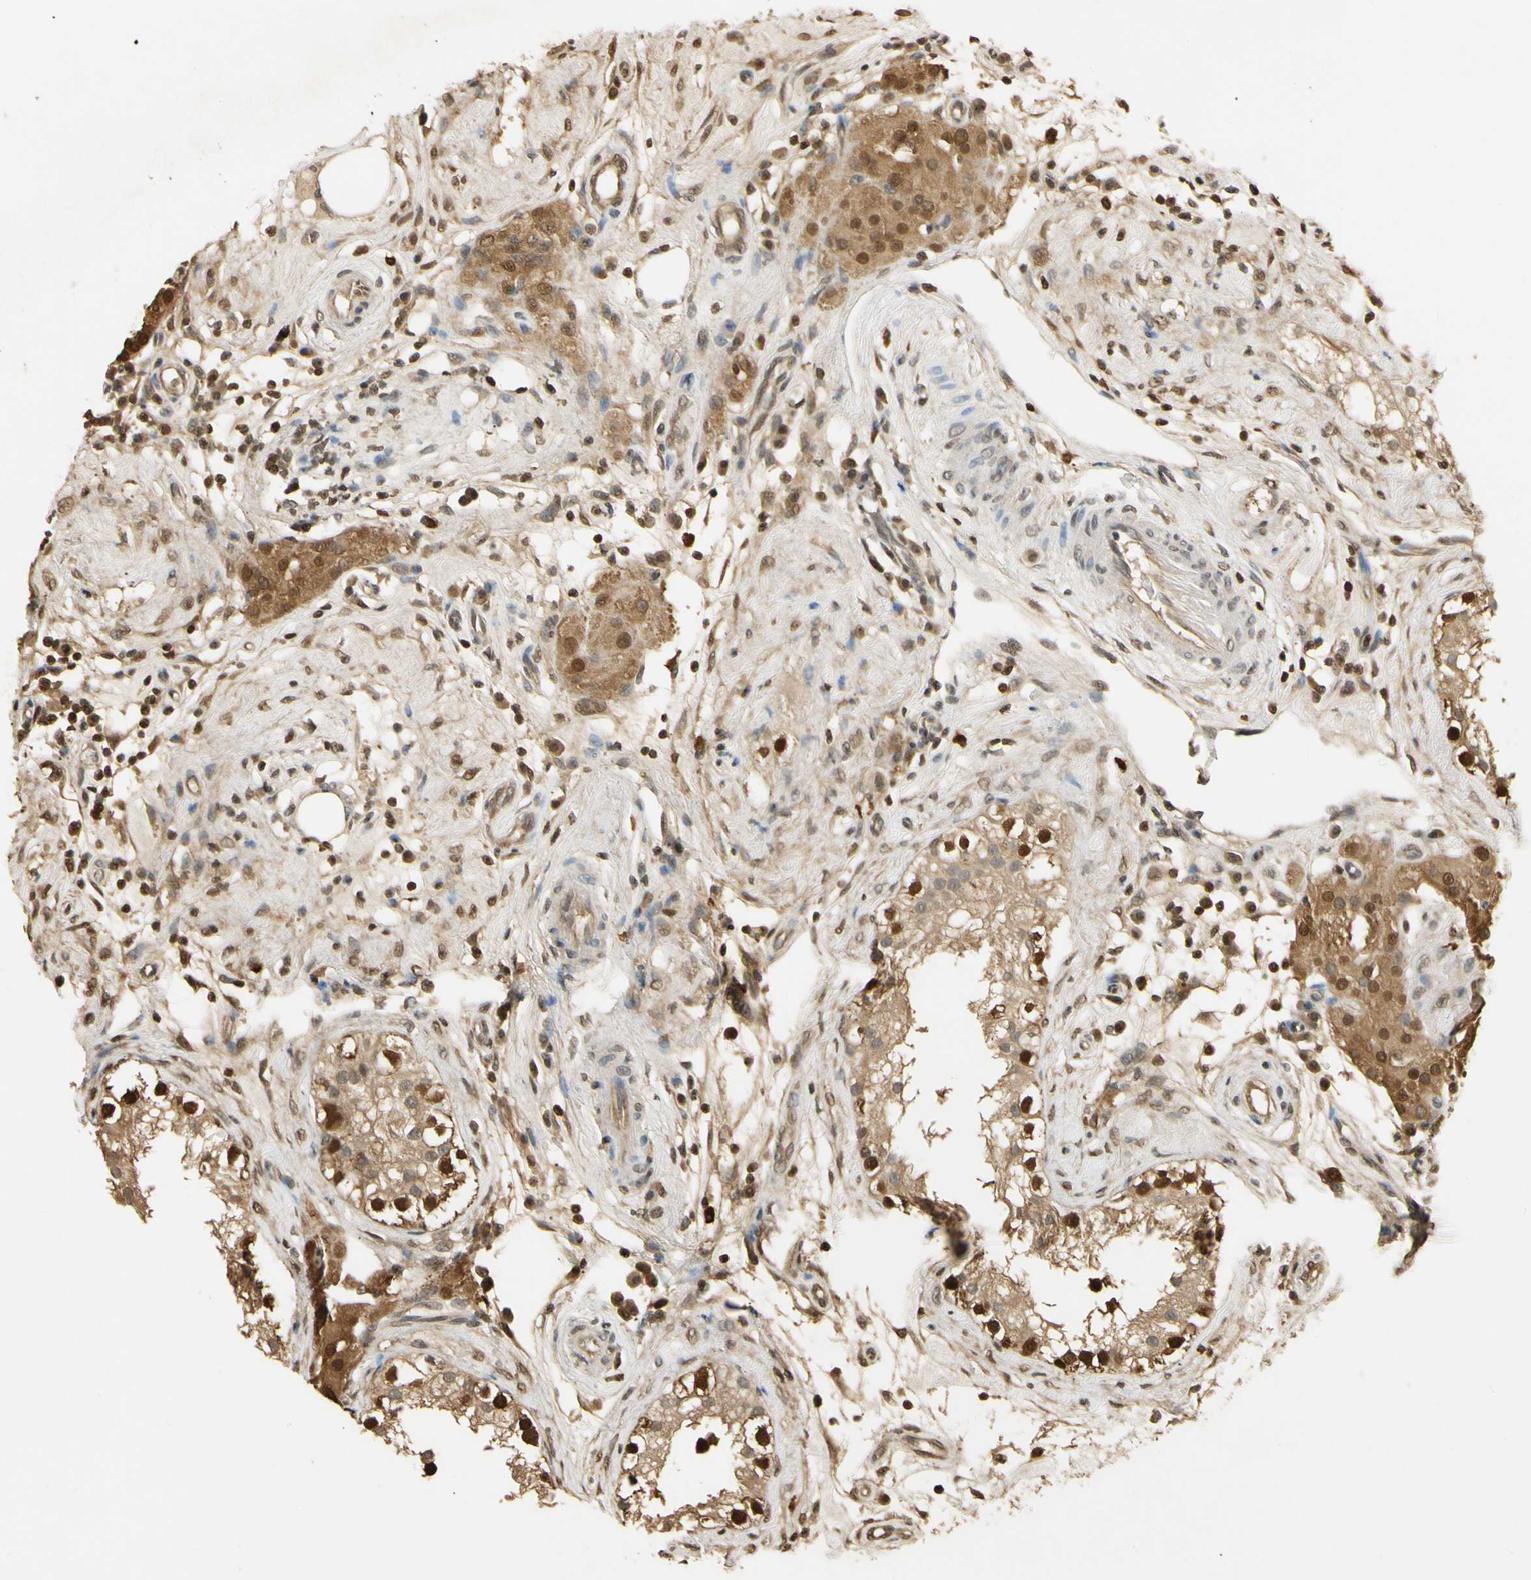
{"staining": {"intensity": "moderate", "quantity": ">75%", "location": "cytoplasmic/membranous,nuclear"}, "tissue": "epididymis", "cell_type": "Glandular cells", "image_type": "normal", "snomed": [{"axis": "morphology", "description": "Normal tissue, NOS"}, {"axis": "morphology", "description": "Inflammation, NOS"}, {"axis": "topography", "description": "Epididymis"}], "caption": "Protein staining shows moderate cytoplasmic/membranous,nuclear expression in about >75% of glandular cells in unremarkable epididymis.", "gene": "SOD1", "patient": {"sex": "male", "age": 84}}